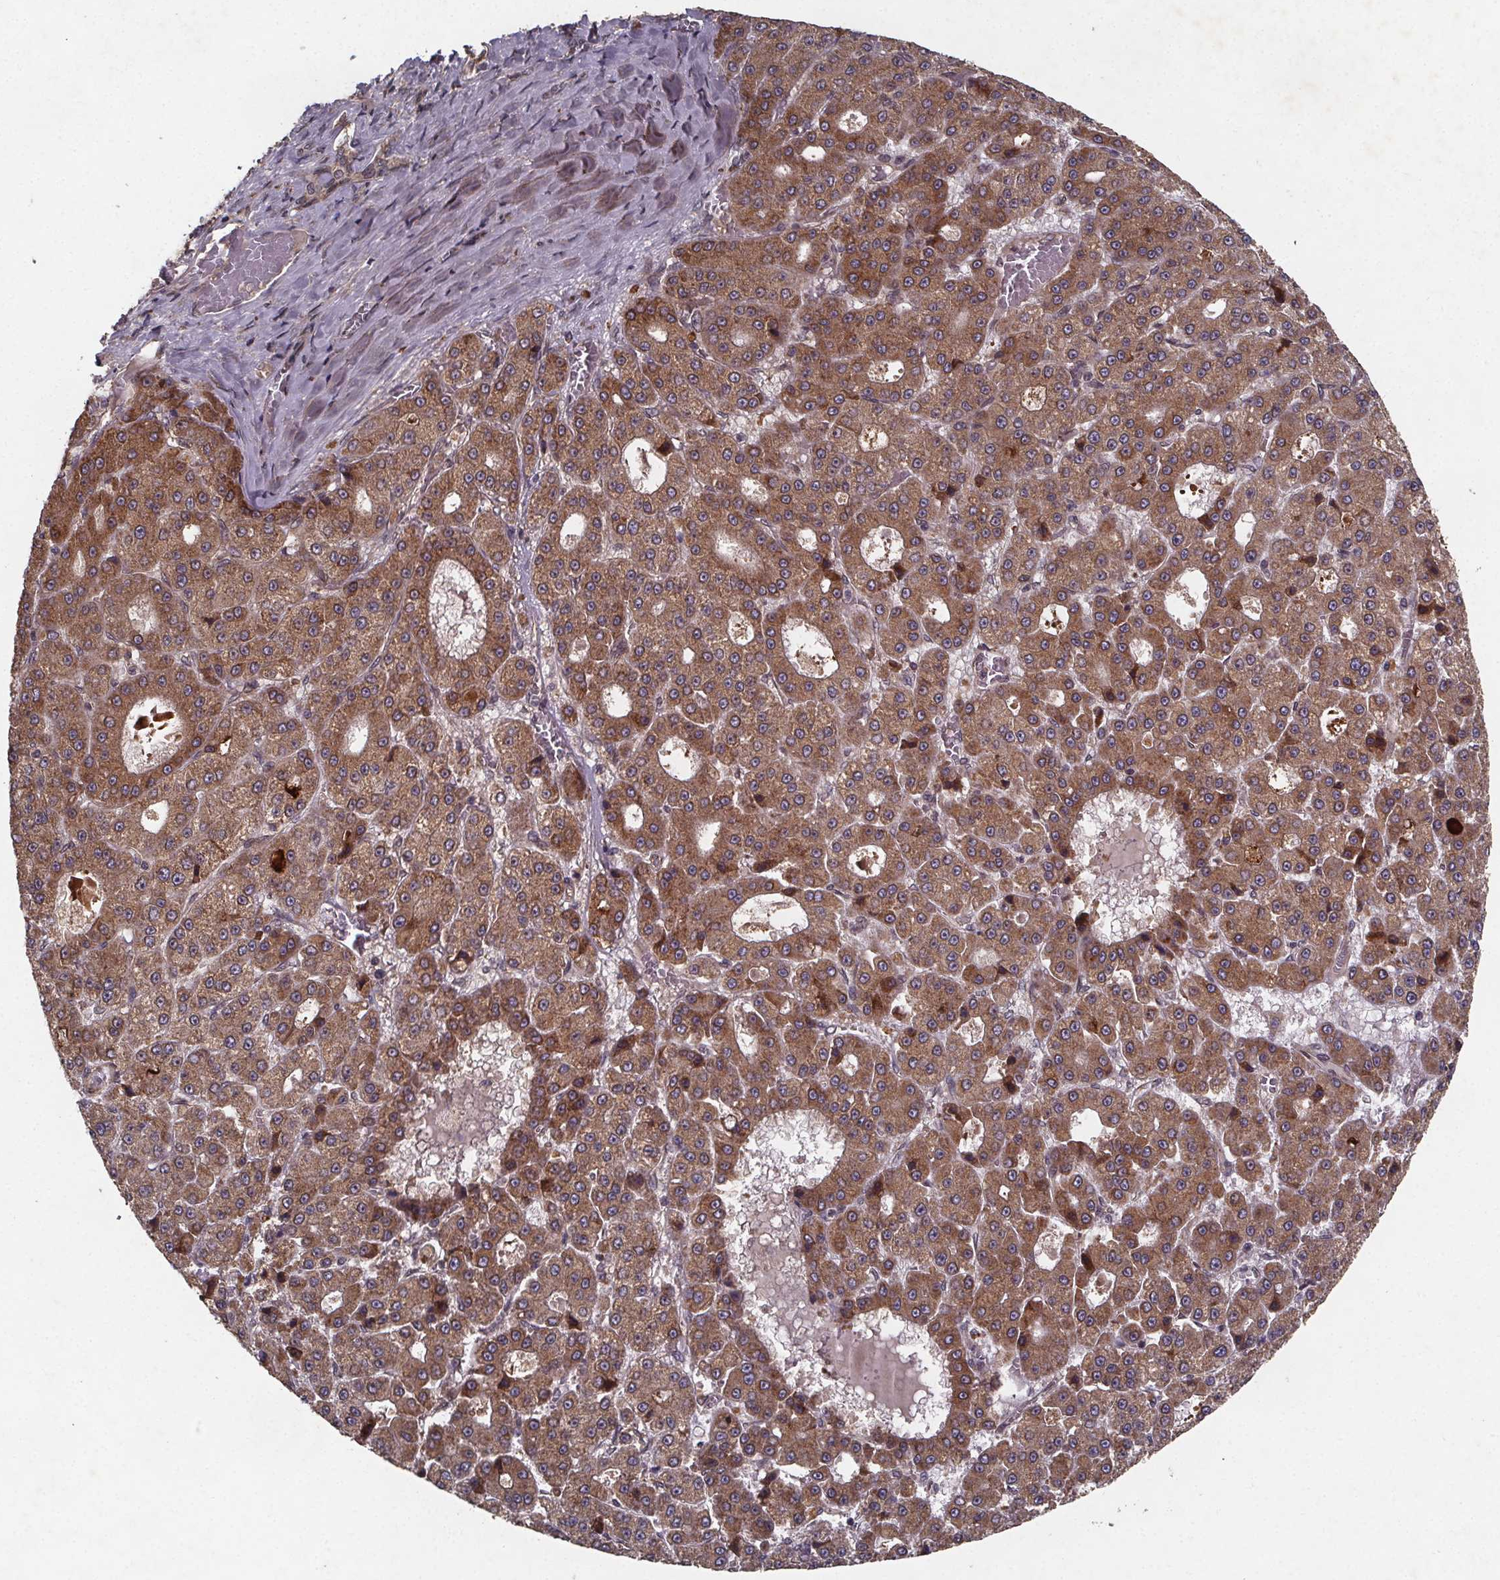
{"staining": {"intensity": "moderate", "quantity": ">75%", "location": "cytoplasmic/membranous"}, "tissue": "liver cancer", "cell_type": "Tumor cells", "image_type": "cancer", "snomed": [{"axis": "morphology", "description": "Carcinoma, Hepatocellular, NOS"}, {"axis": "topography", "description": "Liver"}], "caption": "Liver cancer stained with immunohistochemistry demonstrates moderate cytoplasmic/membranous expression in about >75% of tumor cells.", "gene": "PIERCE2", "patient": {"sex": "male", "age": 70}}